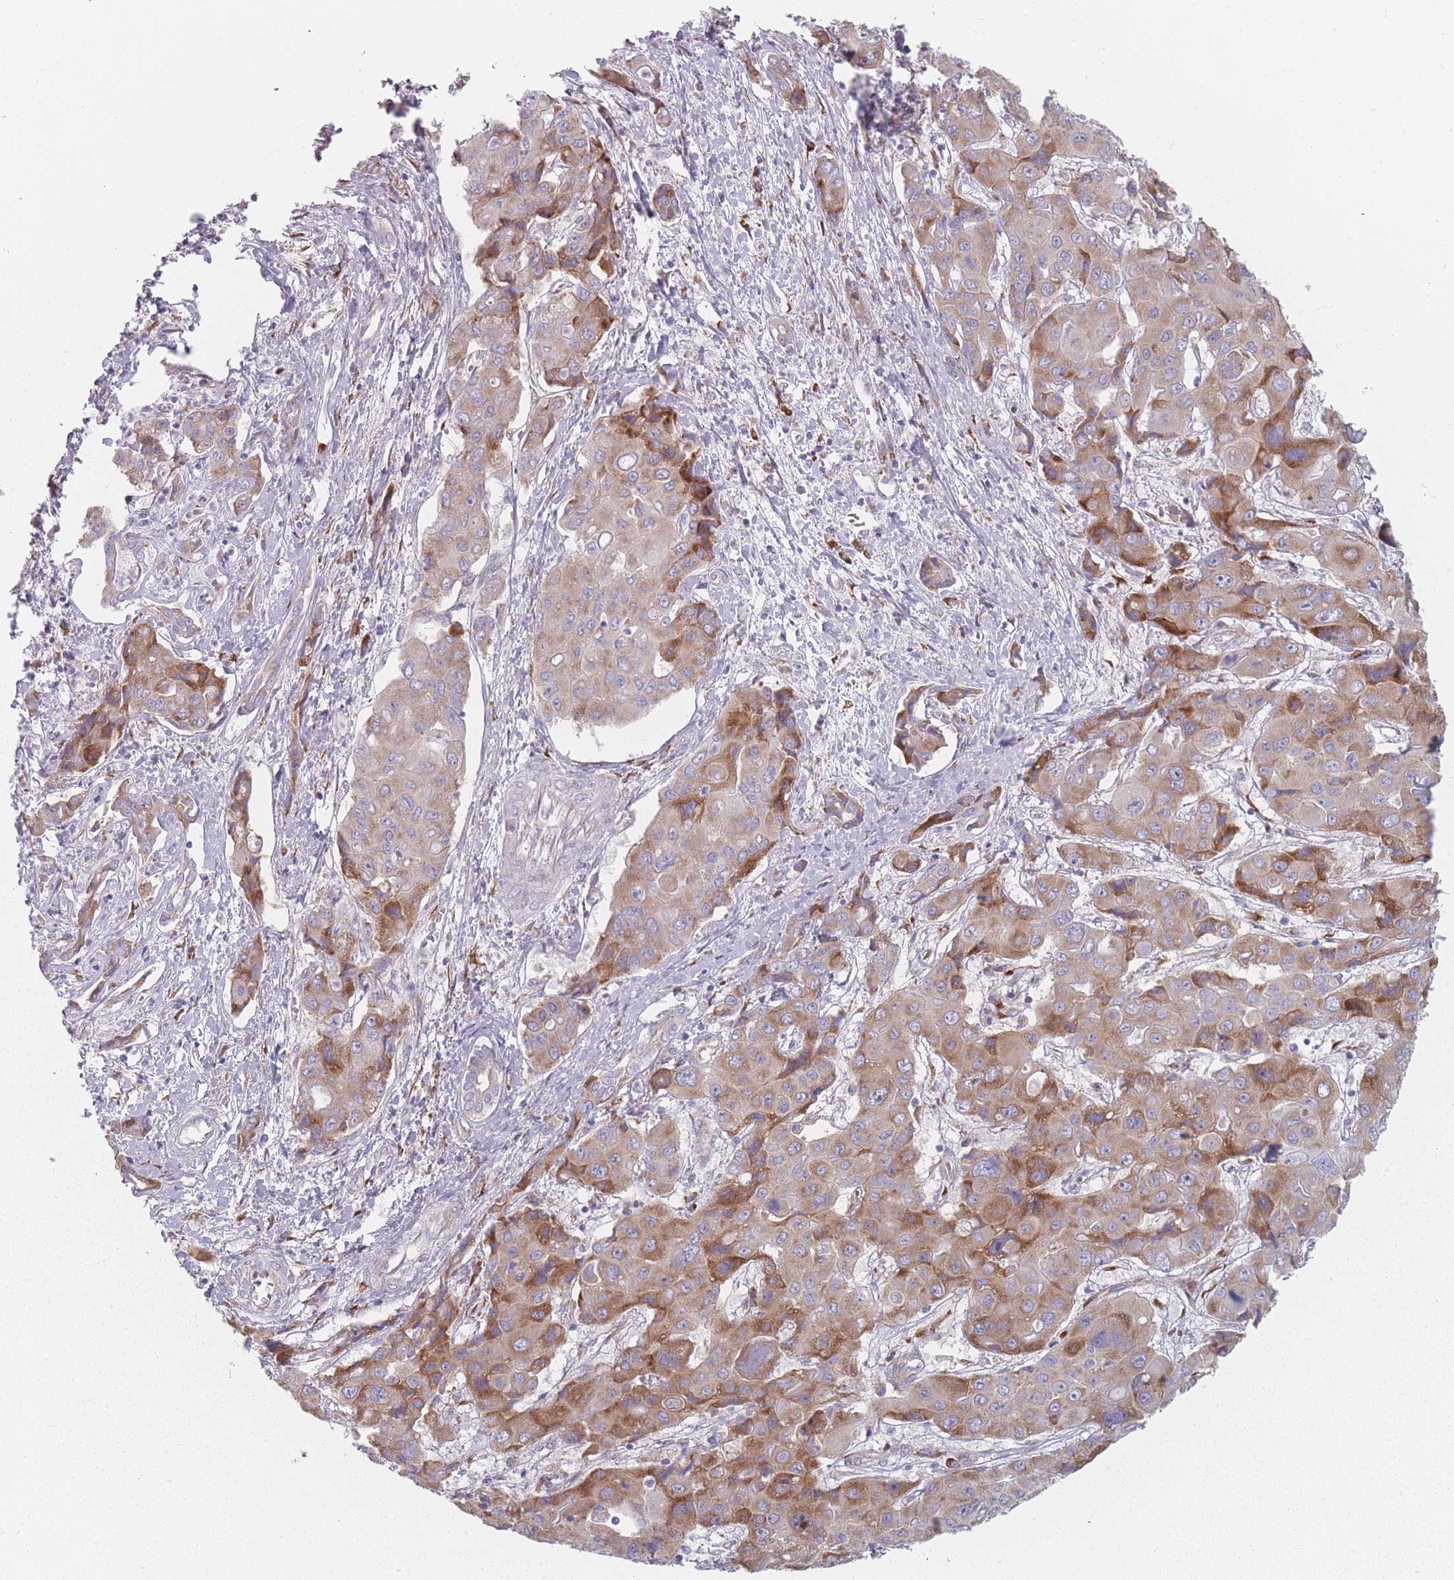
{"staining": {"intensity": "moderate", "quantity": "25%-75%", "location": "cytoplasmic/membranous"}, "tissue": "liver cancer", "cell_type": "Tumor cells", "image_type": "cancer", "snomed": [{"axis": "morphology", "description": "Cholangiocarcinoma"}, {"axis": "topography", "description": "Liver"}], "caption": "Moderate cytoplasmic/membranous protein expression is seen in about 25%-75% of tumor cells in liver cancer.", "gene": "CACNG5", "patient": {"sex": "male", "age": 67}}